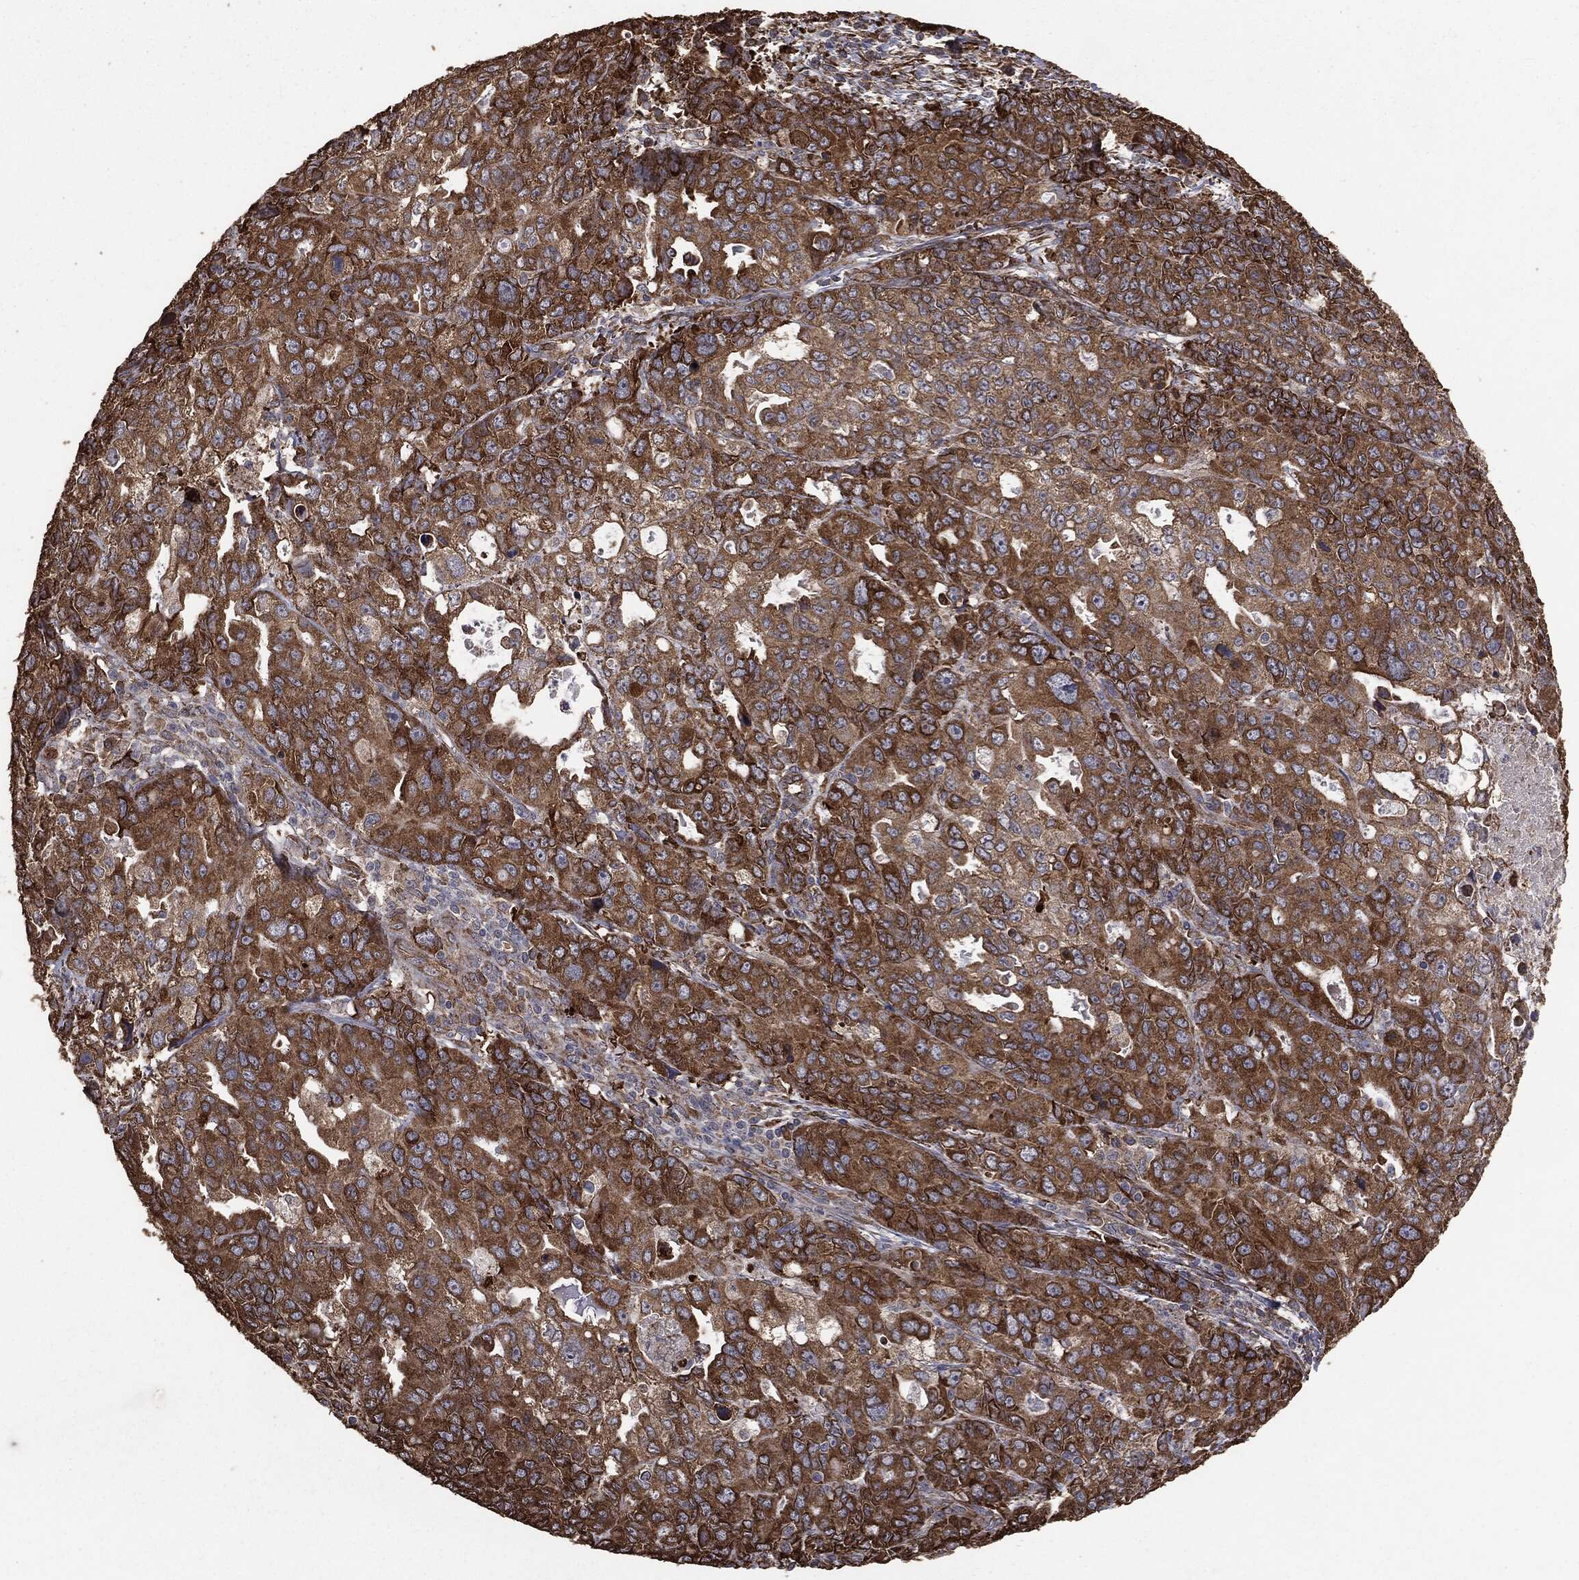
{"staining": {"intensity": "strong", "quantity": ">75%", "location": "cytoplasmic/membranous"}, "tissue": "endometrial cancer", "cell_type": "Tumor cells", "image_type": "cancer", "snomed": [{"axis": "morphology", "description": "Adenocarcinoma, NOS"}, {"axis": "topography", "description": "Uterus"}], "caption": "Immunohistochemical staining of human endometrial cancer demonstrates high levels of strong cytoplasmic/membranous expression in about >75% of tumor cells. The staining was performed using DAB to visualize the protein expression in brown, while the nuclei were stained in blue with hematoxylin (Magnification: 20x).", "gene": "MTOR", "patient": {"sex": "female", "age": 79}}